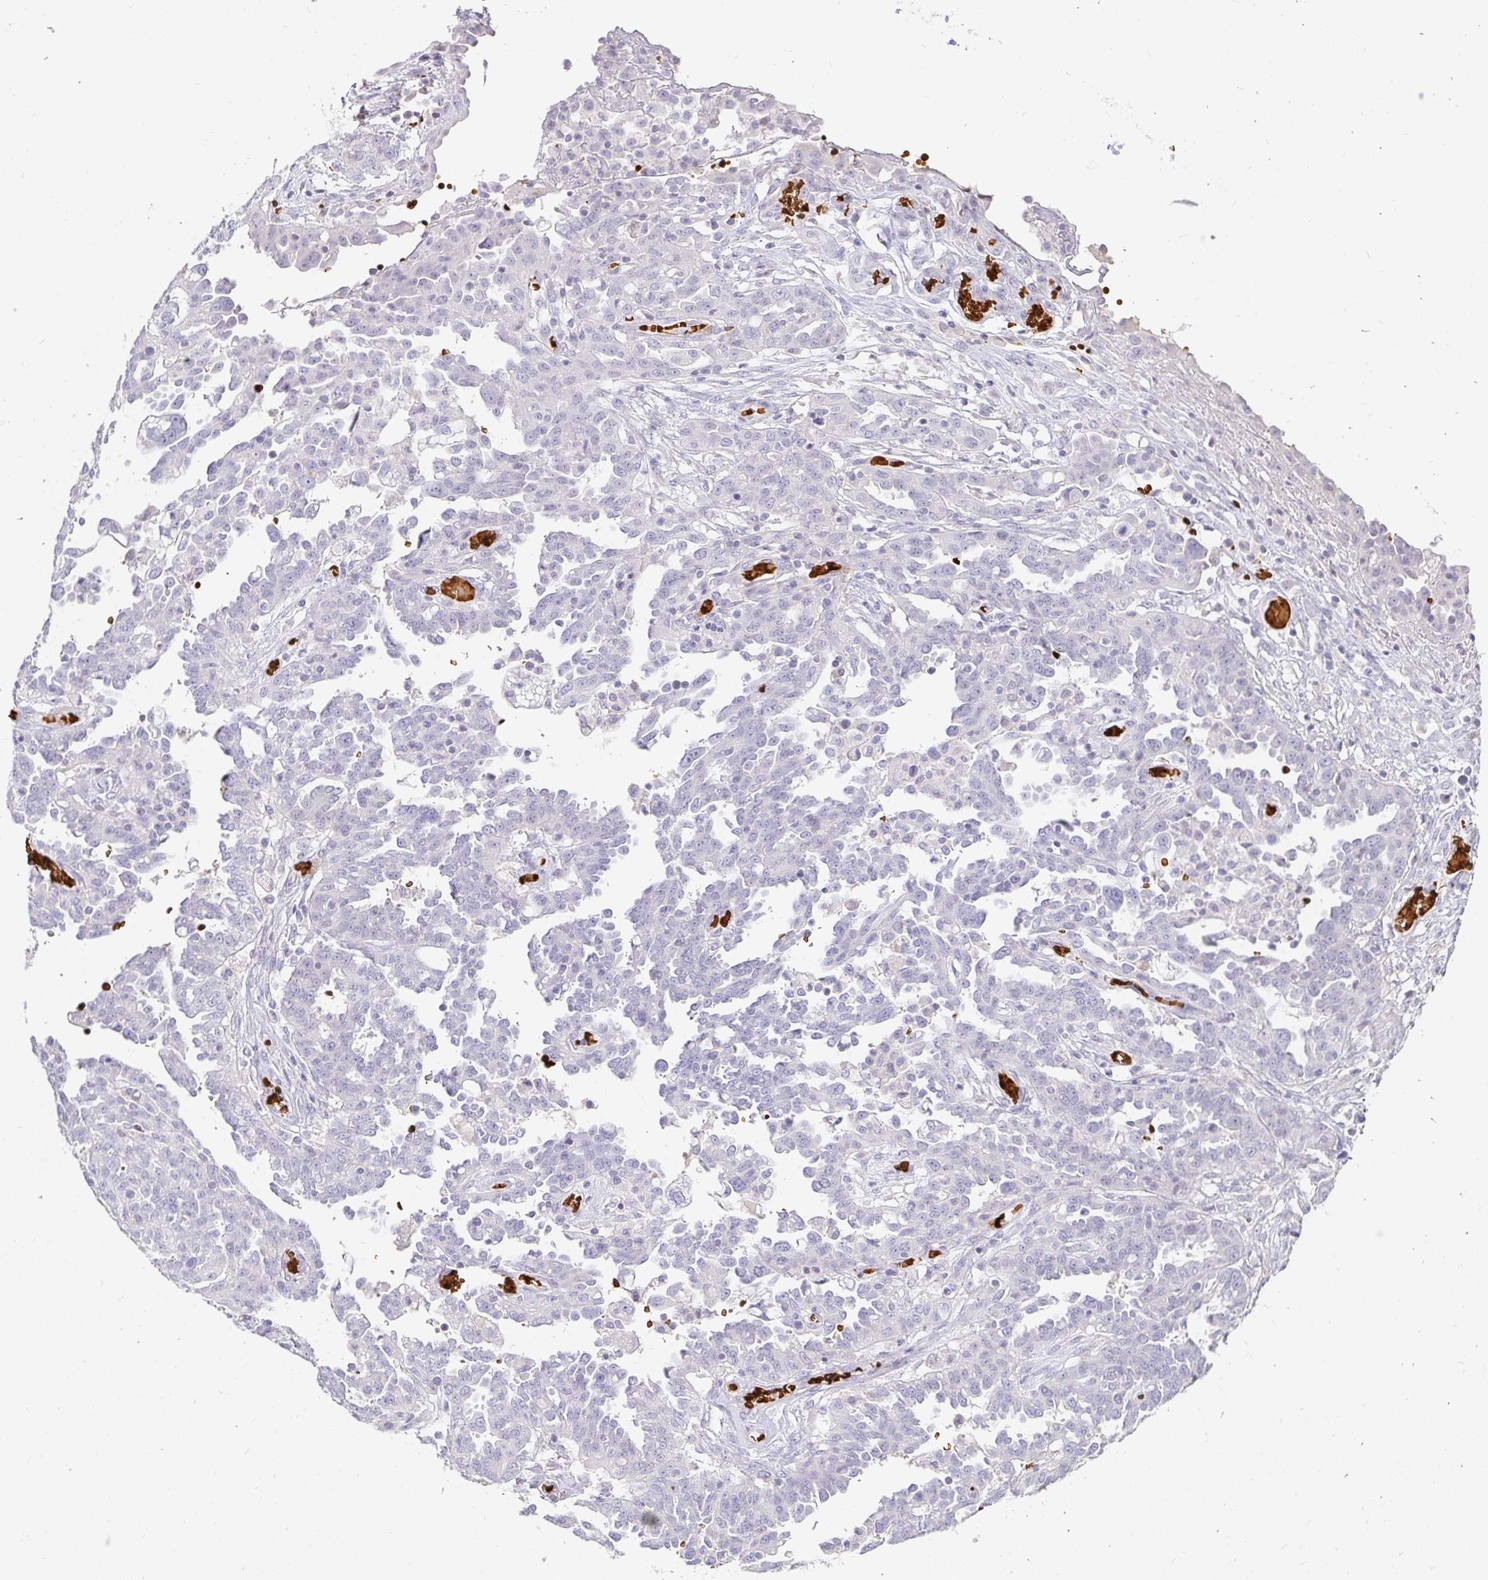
{"staining": {"intensity": "negative", "quantity": "none", "location": "none"}, "tissue": "ovarian cancer", "cell_type": "Tumor cells", "image_type": "cancer", "snomed": [{"axis": "morphology", "description": "Cystadenocarcinoma, serous, NOS"}, {"axis": "topography", "description": "Ovary"}], "caption": "Ovarian cancer (serous cystadenocarcinoma) stained for a protein using immunohistochemistry shows no positivity tumor cells.", "gene": "FGF21", "patient": {"sex": "female", "age": 67}}